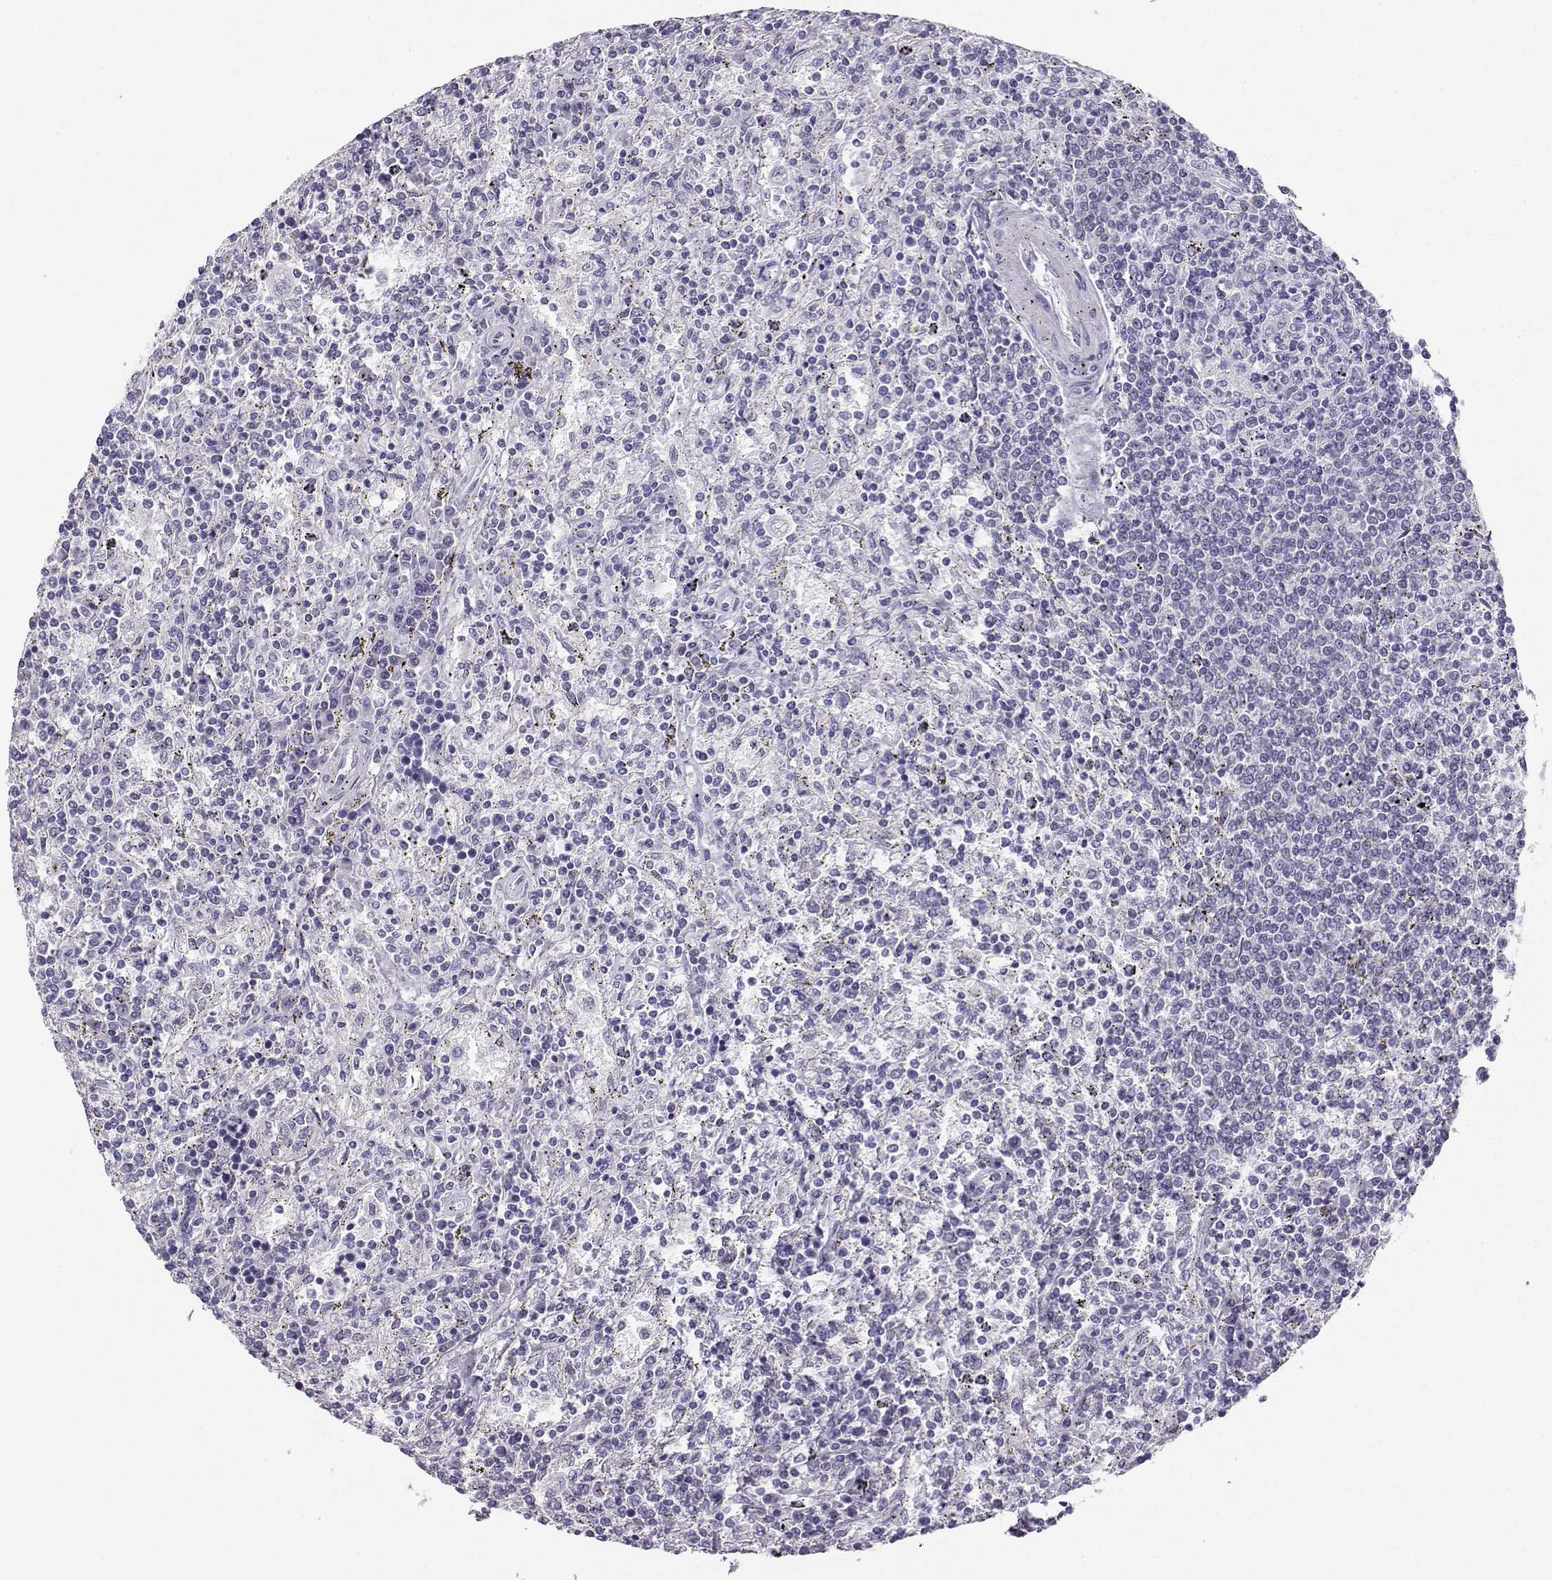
{"staining": {"intensity": "negative", "quantity": "none", "location": "none"}, "tissue": "lymphoma", "cell_type": "Tumor cells", "image_type": "cancer", "snomed": [{"axis": "morphology", "description": "Malignant lymphoma, non-Hodgkin's type, Low grade"}, {"axis": "topography", "description": "Spleen"}], "caption": "This is an IHC micrograph of low-grade malignant lymphoma, non-Hodgkin's type. There is no expression in tumor cells.", "gene": "AVP", "patient": {"sex": "male", "age": 62}}